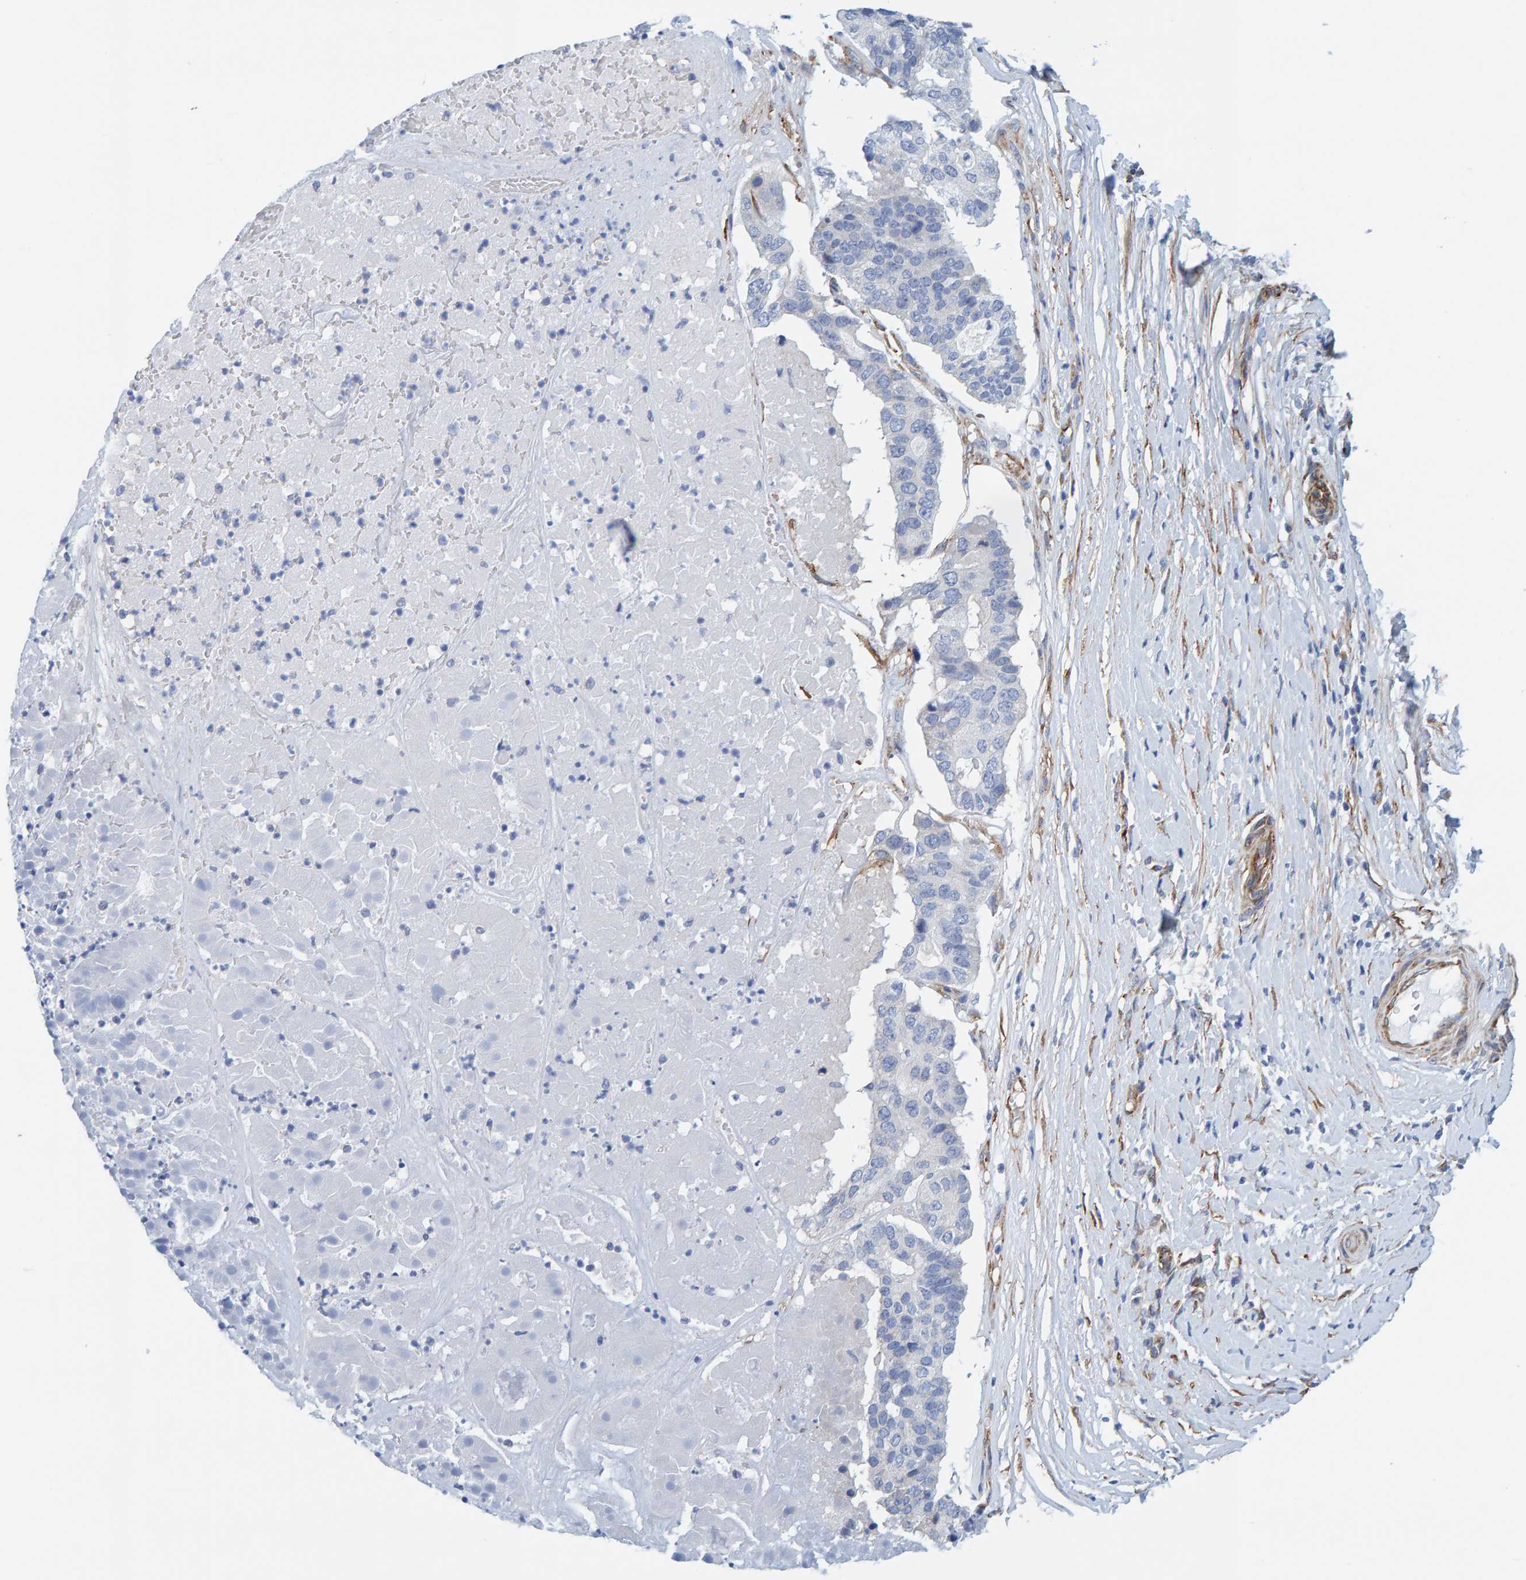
{"staining": {"intensity": "negative", "quantity": "none", "location": "none"}, "tissue": "pancreatic cancer", "cell_type": "Tumor cells", "image_type": "cancer", "snomed": [{"axis": "morphology", "description": "Adenocarcinoma, NOS"}, {"axis": "topography", "description": "Pancreas"}], "caption": "Adenocarcinoma (pancreatic) was stained to show a protein in brown. There is no significant positivity in tumor cells.", "gene": "MAP1B", "patient": {"sex": "male", "age": 50}}